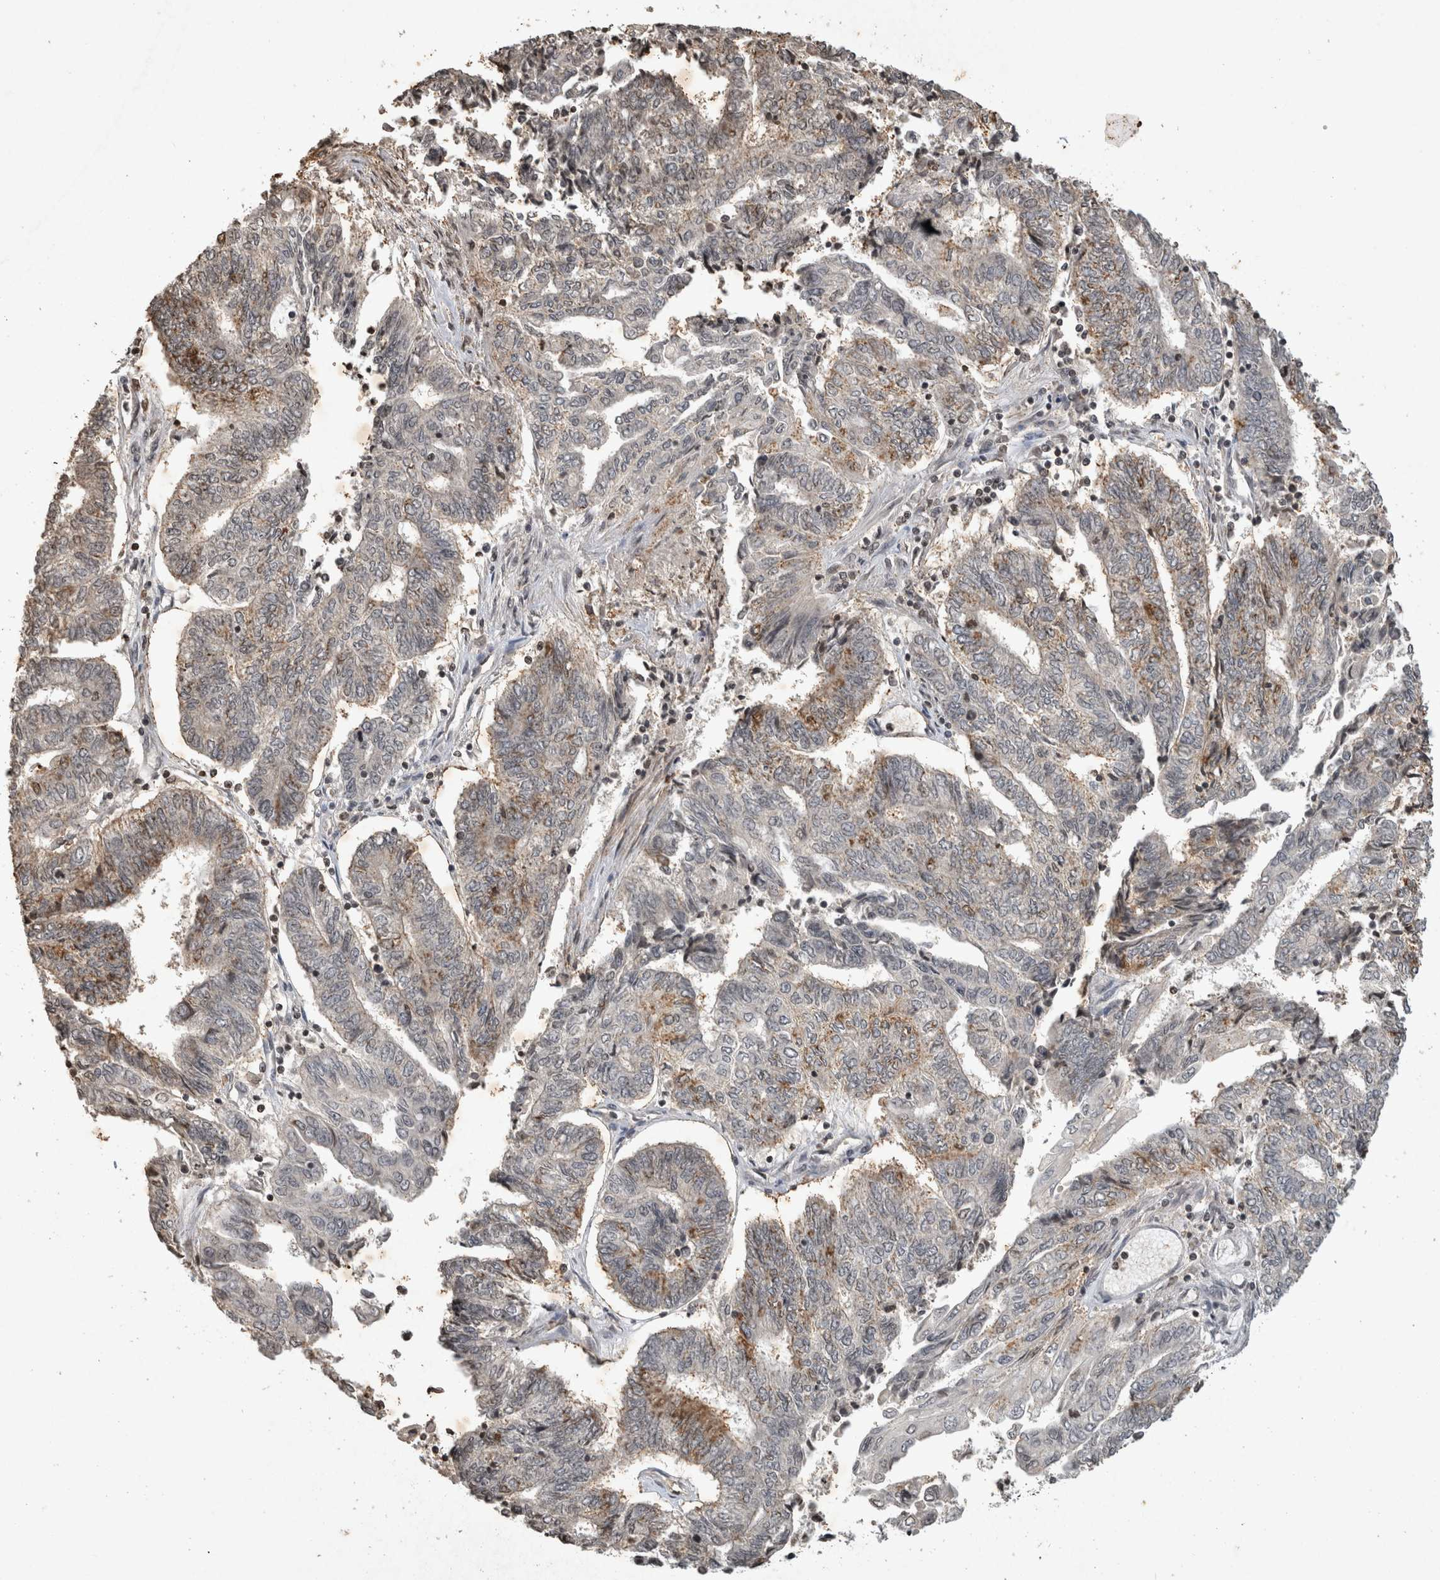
{"staining": {"intensity": "moderate", "quantity": "25%-75%", "location": "cytoplasmic/membranous"}, "tissue": "endometrial cancer", "cell_type": "Tumor cells", "image_type": "cancer", "snomed": [{"axis": "morphology", "description": "Adenocarcinoma, NOS"}, {"axis": "topography", "description": "Uterus"}, {"axis": "topography", "description": "Endometrium"}], "caption": "Moderate cytoplasmic/membranous positivity for a protein is appreciated in approximately 25%-75% of tumor cells of endometrial cancer (adenocarcinoma) using IHC.", "gene": "HRK", "patient": {"sex": "female", "age": 70}}